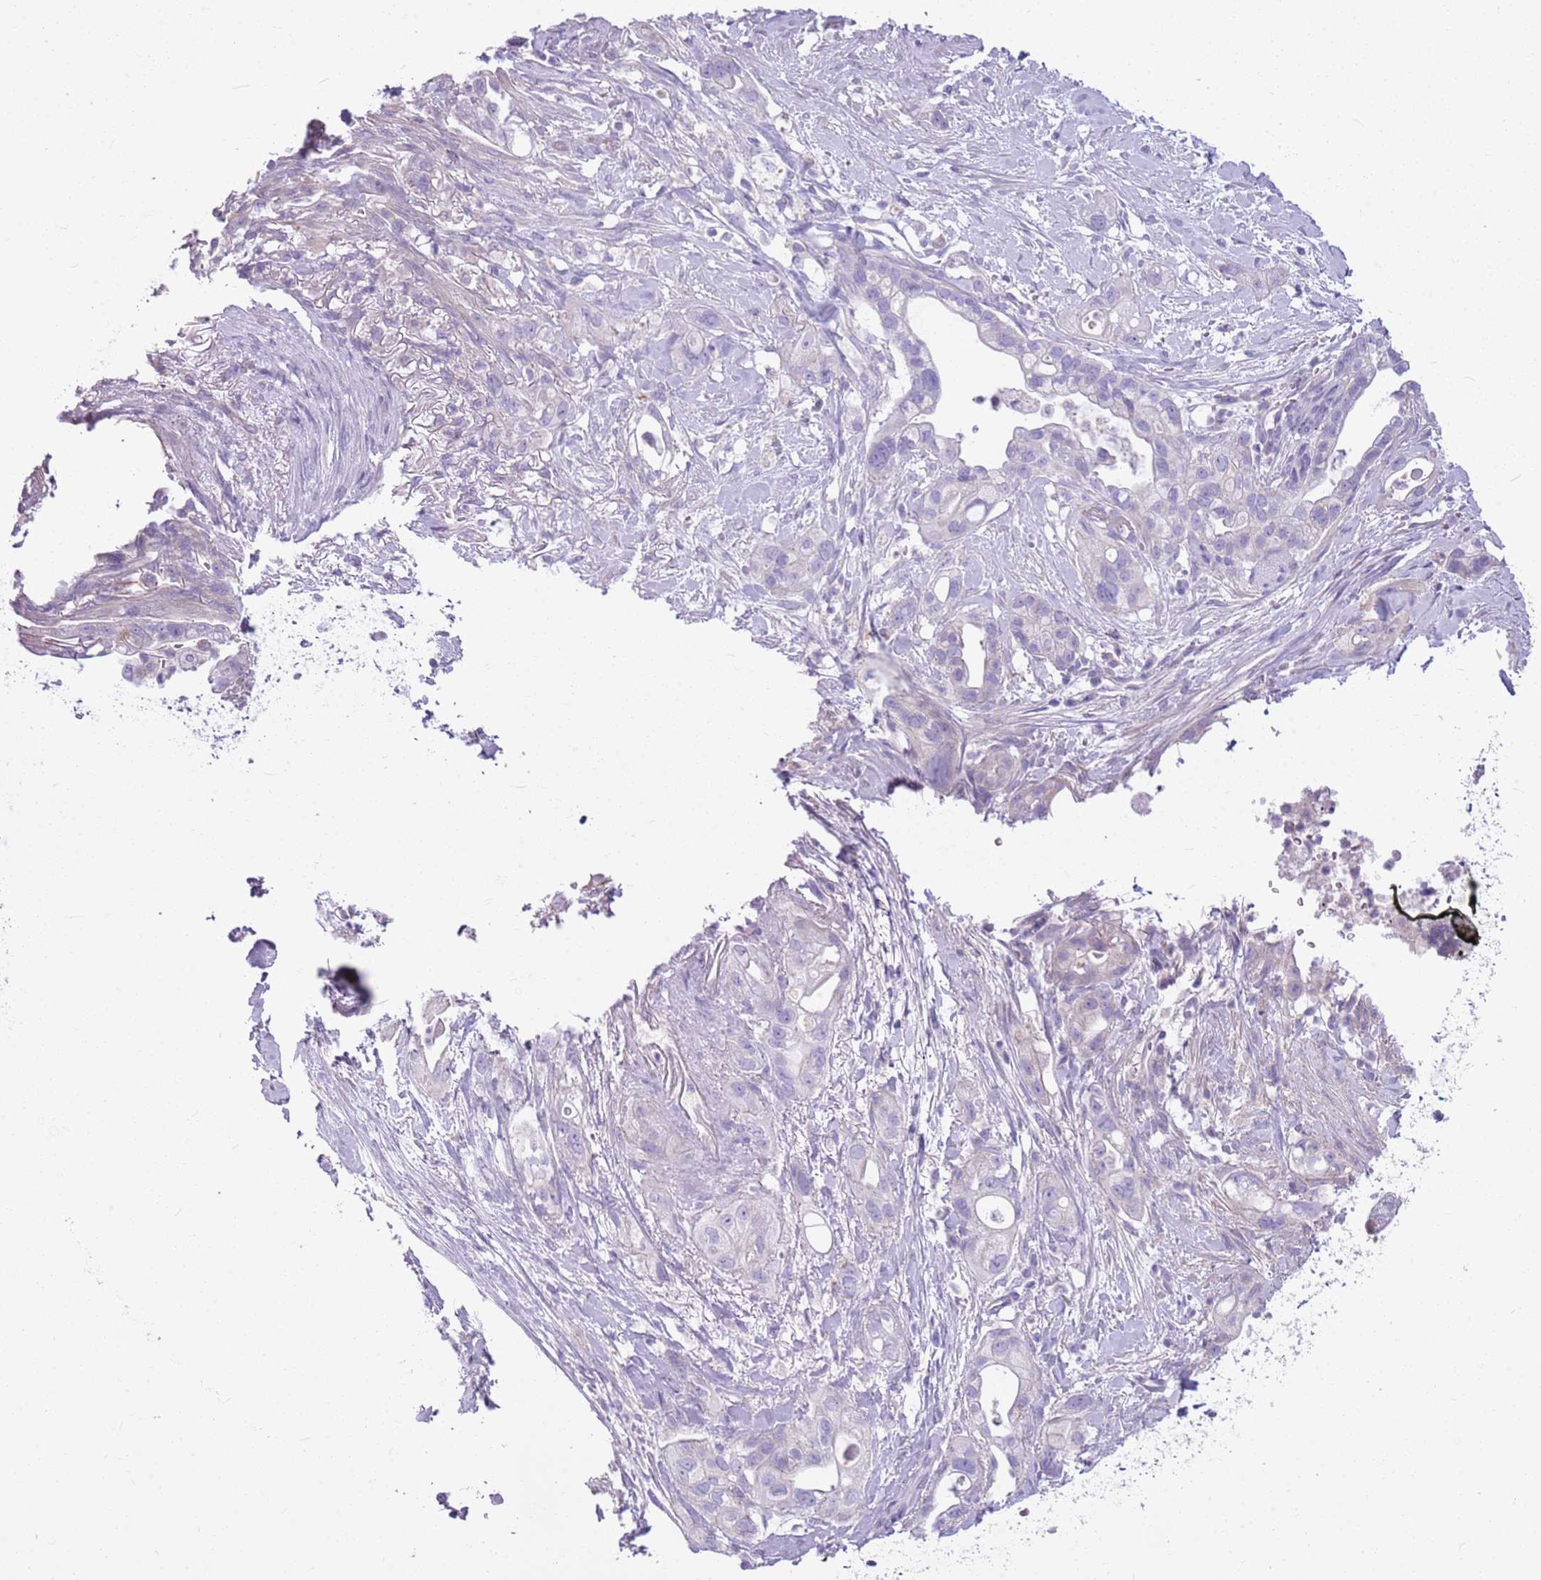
{"staining": {"intensity": "negative", "quantity": "none", "location": "none"}, "tissue": "pancreatic cancer", "cell_type": "Tumor cells", "image_type": "cancer", "snomed": [{"axis": "morphology", "description": "Adenocarcinoma, NOS"}, {"axis": "topography", "description": "Pancreas"}], "caption": "This is an immunohistochemistry (IHC) image of human pancreatic adenocarcinoma. There is no positivity in tumor cells.", "gene": "CNPPD1", "patient": {"sex": "male", "age": 44}}